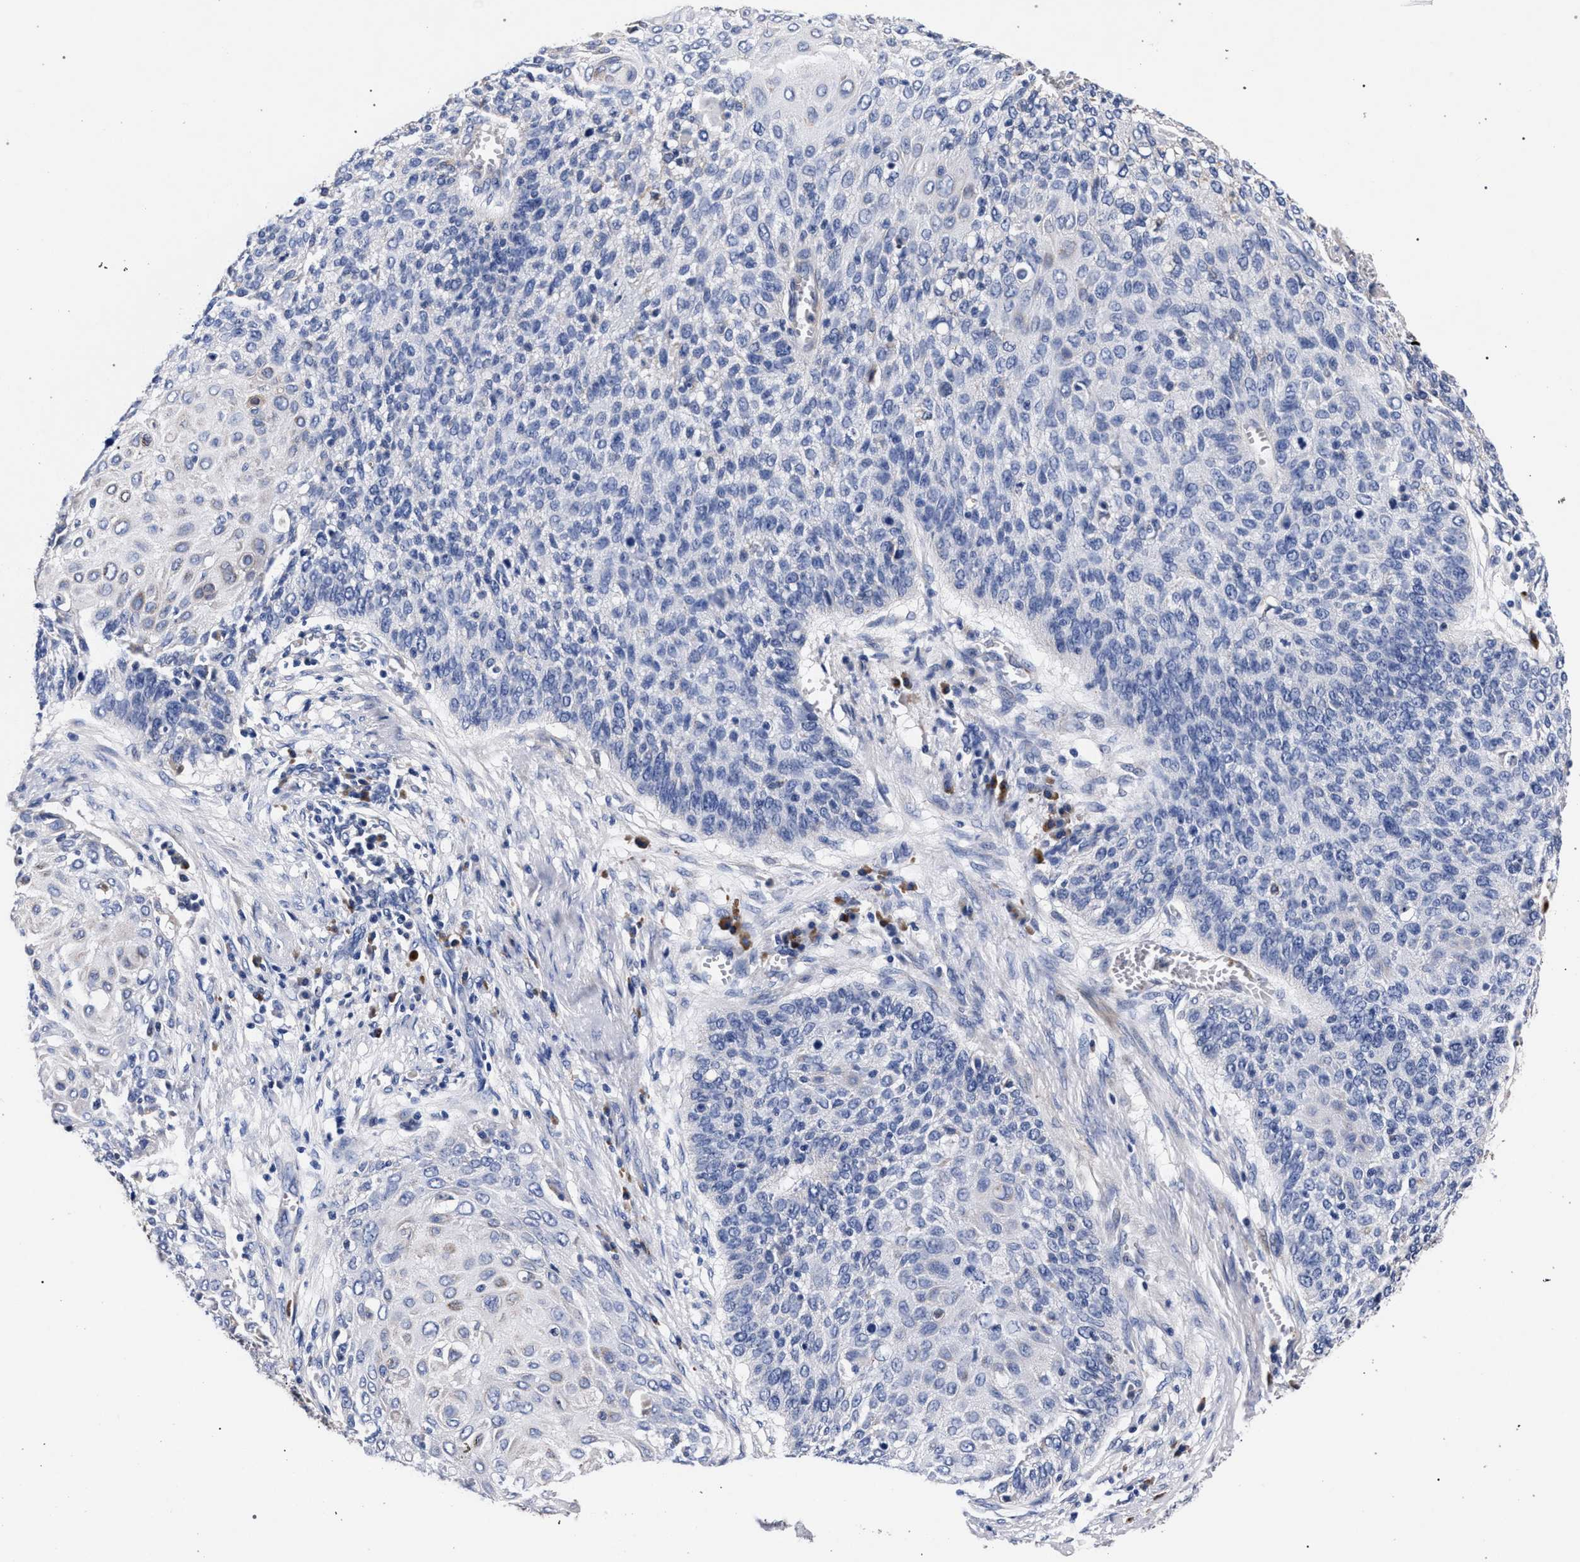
{"staining": {"intensity": "negative", "quantity": "none", "location": "none"}, "tissue": "cervical cancer", "cell_type": "Tumor cells", "image_type": "cancer", "snomed": [{"axis": "morphology", "description": "Squamous cell carcinoma, NOS"}, {"axis": "topography", "description": "Cervix"}], "caption": "High power microscopy image of an immunohistochemistry photomicrograph of squamous cell carcinoma (cervical), revealing no significant expression in tumor cells. (DAB immunohistochemistry with hematoxylin counter stain).", "gene": "ACOX1", "patient": {"sex": "female", "age": 39}}